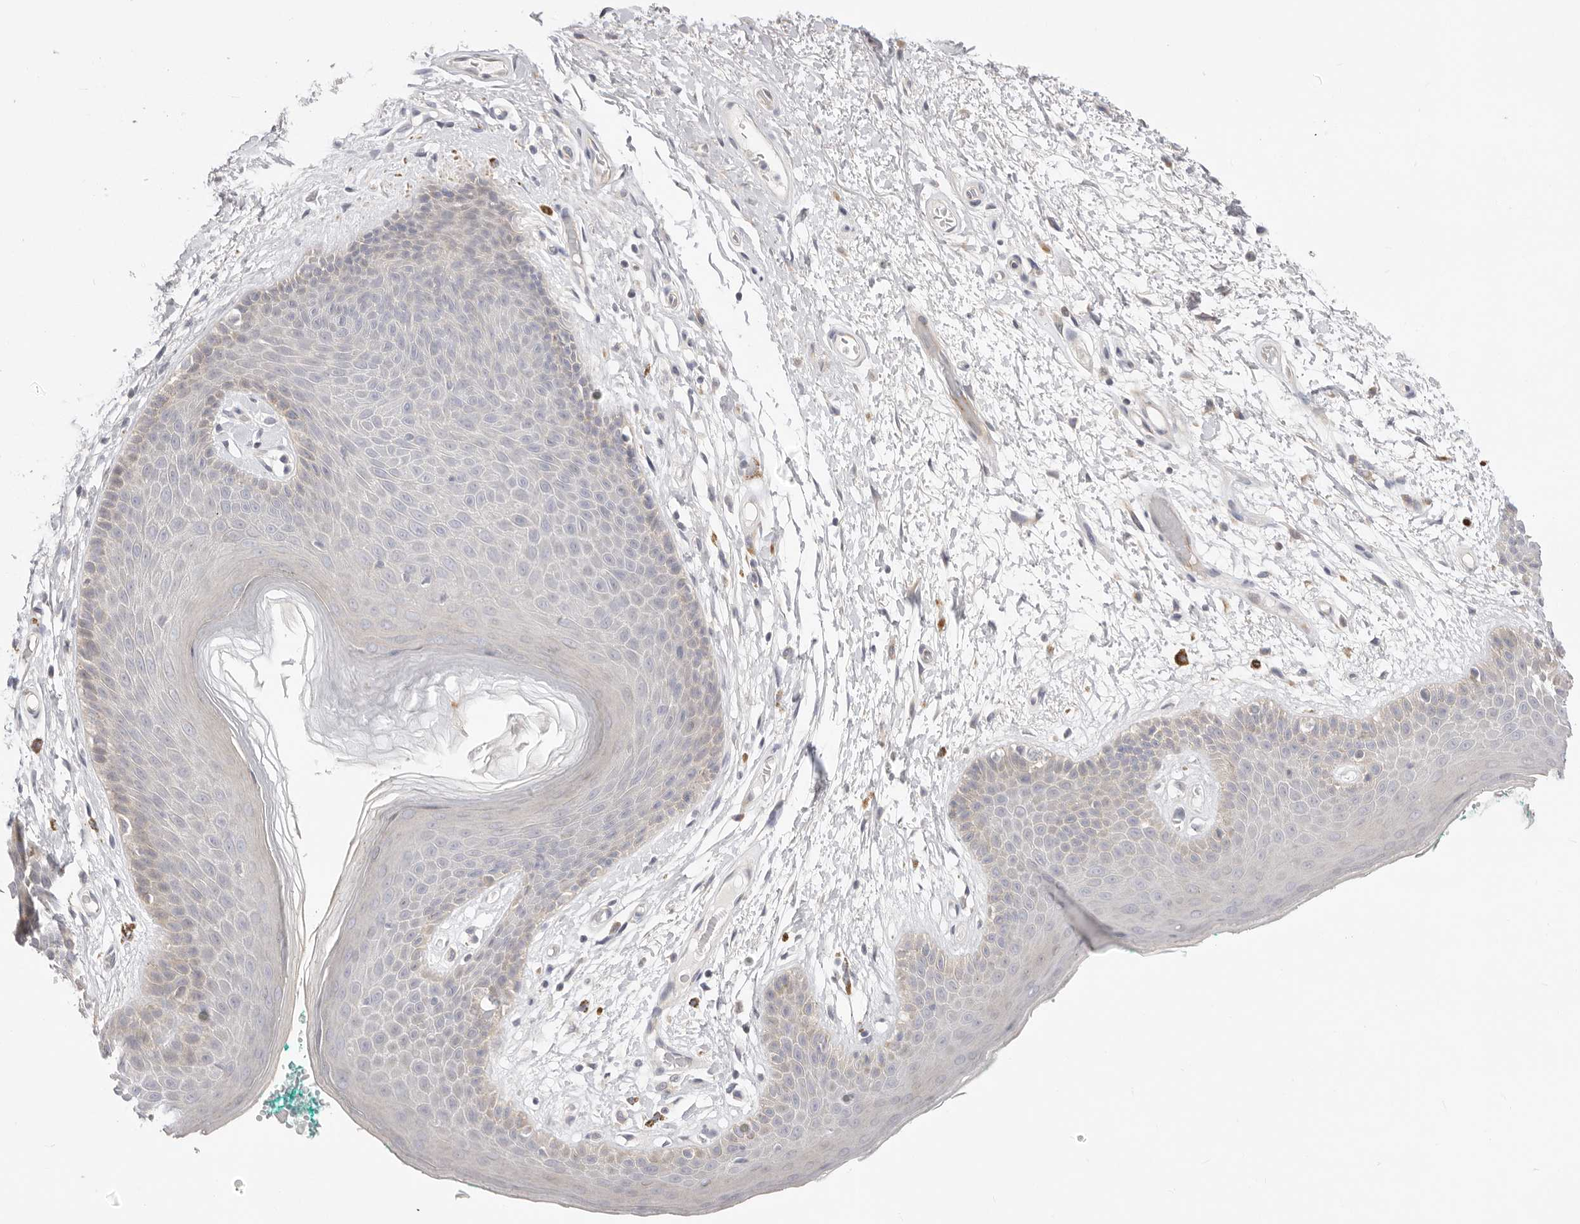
{"staining": {"intensity": "moderate", "quantity": "<25%", "location": "cytoplasmic/membranous"}, "tissue": "skin", "cell_type": "Epidermal cells", "image_type": "normal", "snomed": [{"axis": "morphology", "description": "Normal tissue, NOS"}, {"axis": "topography", "description": "Anal"}], "caption": "An IHC micrograph of benign tissue is shown. Protein staining in brown shows moderate cytoplasmic/membranous positivity in skin within epidermal cells.", "gene": "USH1C", "patient": {"sex": "male", "age": 74}}